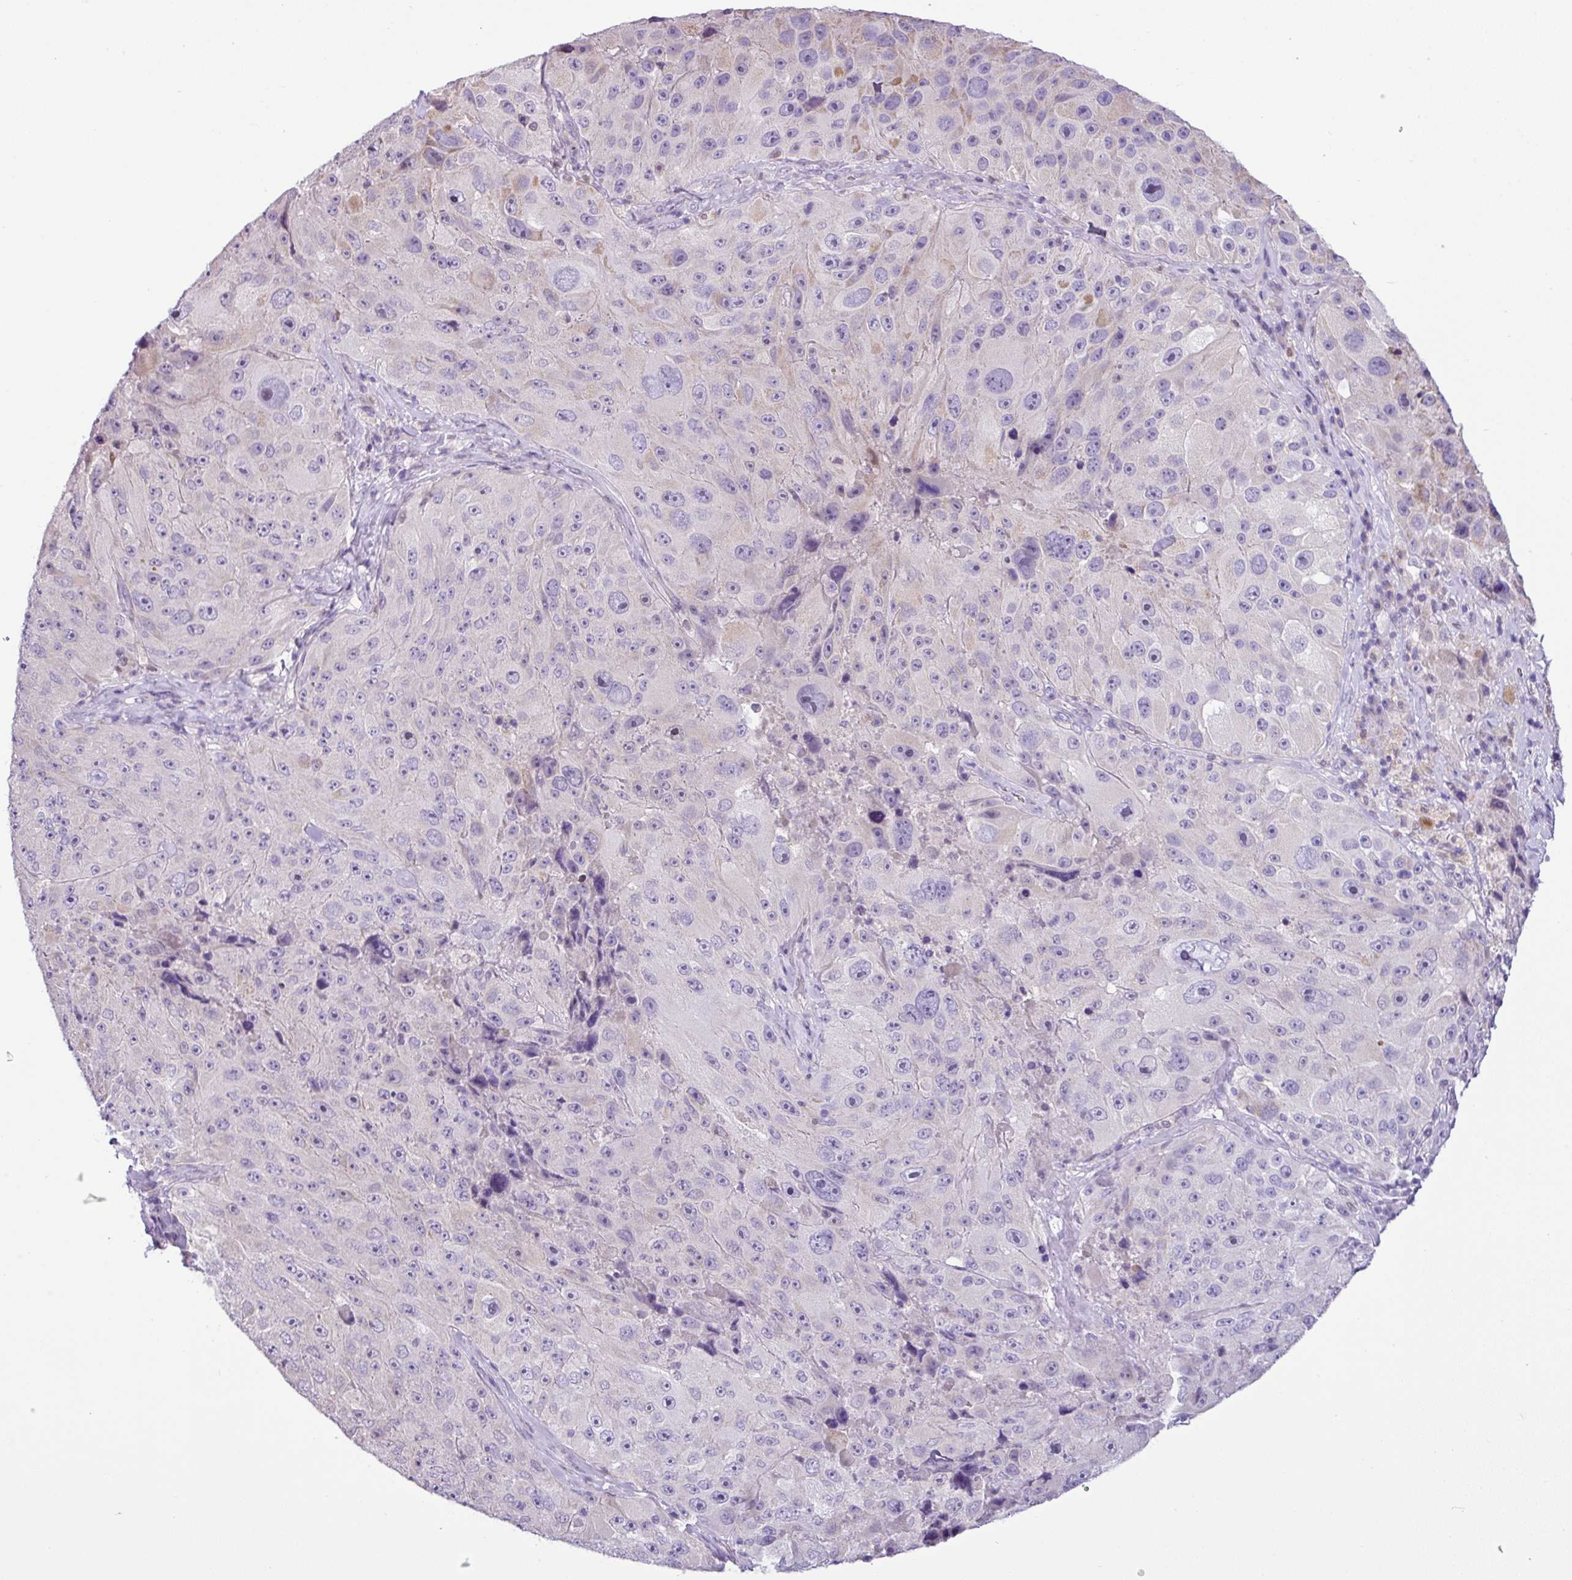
{"staining": {"intensity": "negative", "quantity": "none", "location": "none"}, "tissue": "melanoma", "cell_type": "Tumor cells", "image_type": "cancer", "snomed": [{"axis": "morphology", "description": "Malignant melanoma, Metastatic site"}, {"axis": "topography", "description": "Lymph node"}], "caption": "Immunohistochemistry photomicrograph of malignant melanoma (metastatic site) stained for a protein (brown), which shows no positivity in tumor cells. (Brightfield microscopy of DAB immunohistochemistry at high magnification).", "gene": "HMCN2", "patient": {"sex": "male", "age": 62}}